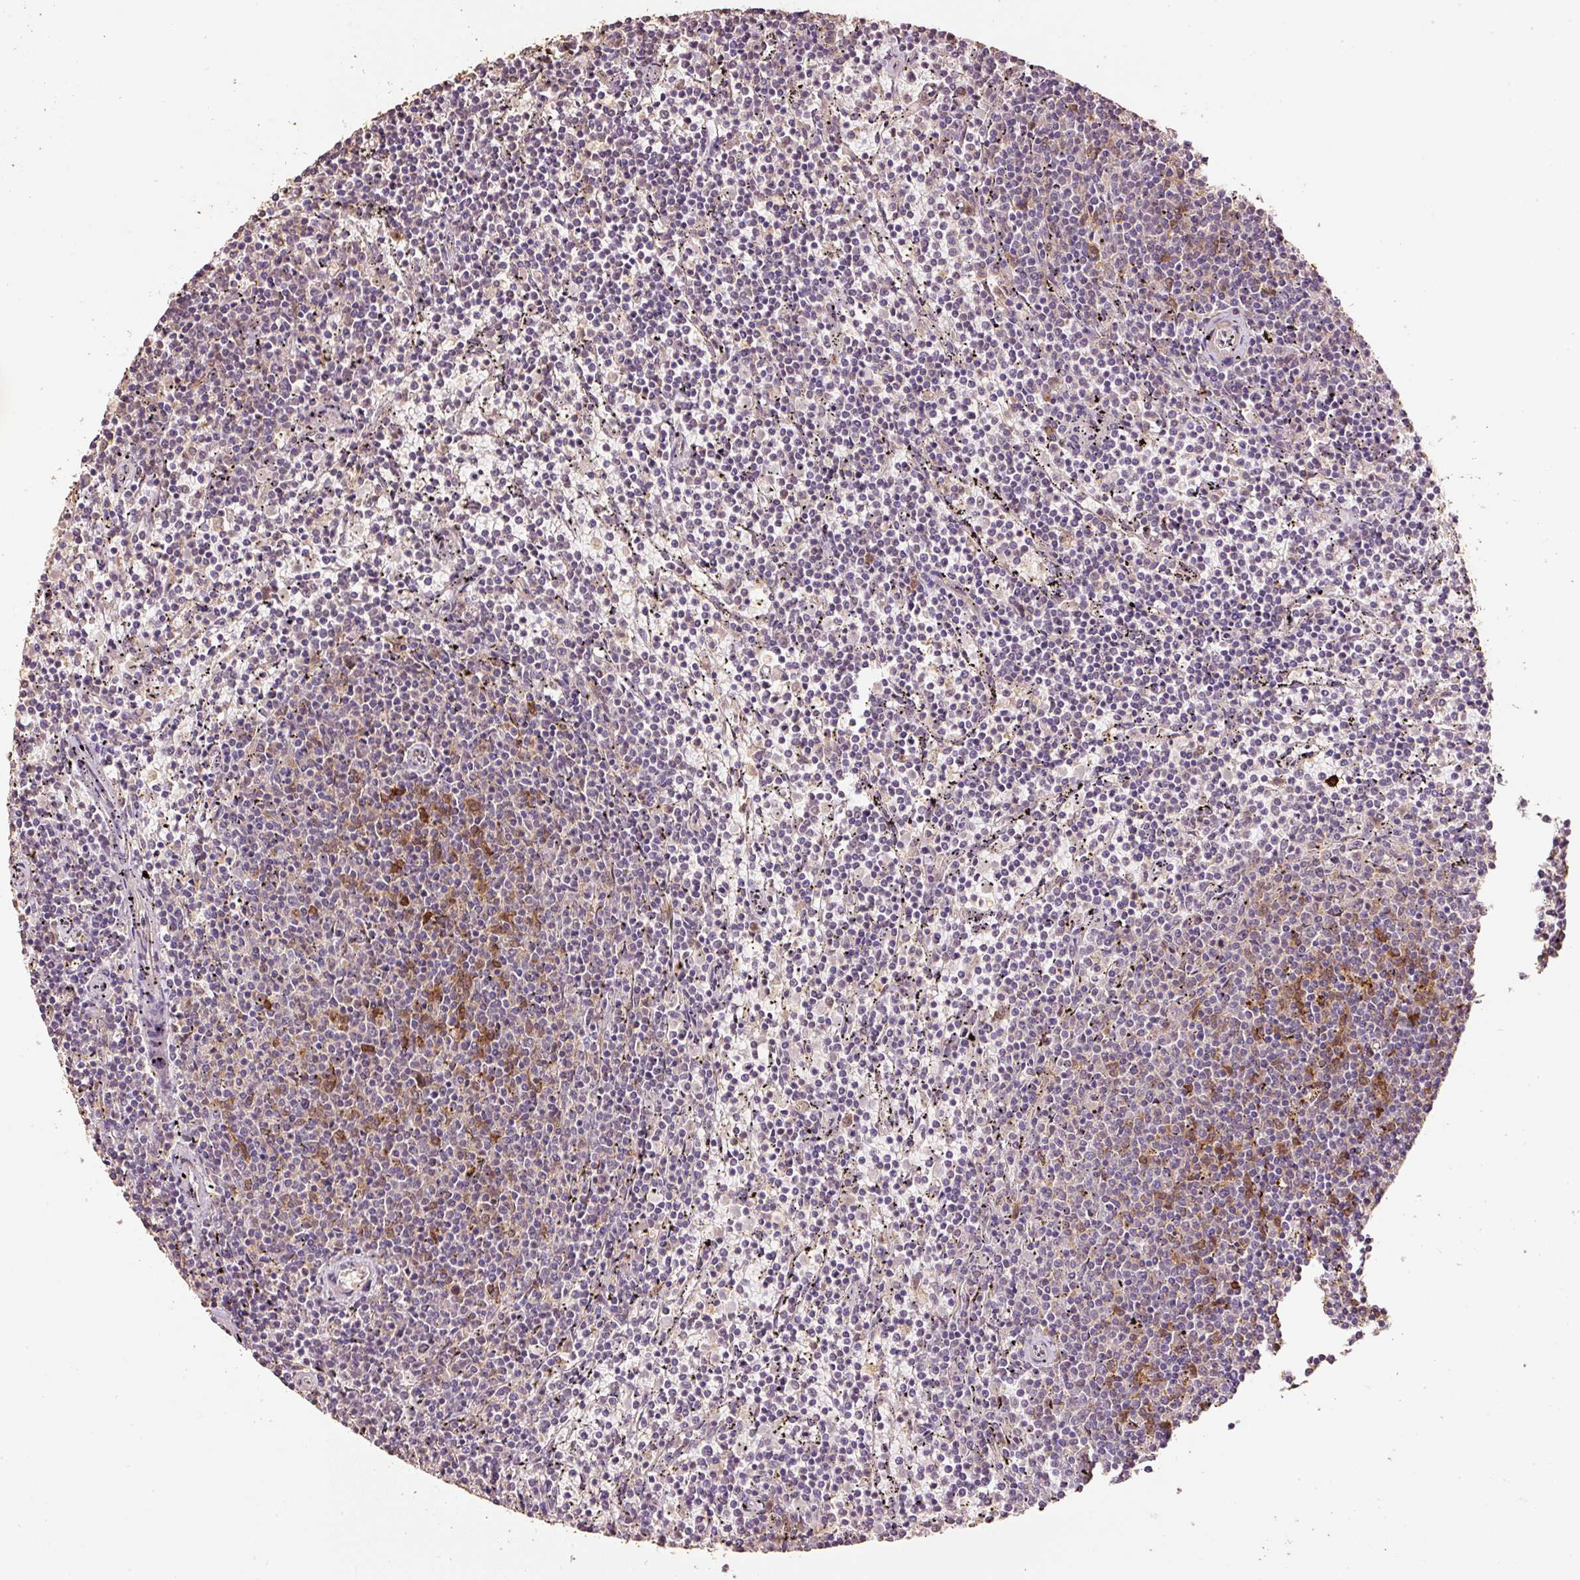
{"staining": {"intensity": "moderate", "quantity": "<25%", "location": "cytoplasmic/membranous,nuclear"}, "tissue": "lymphoma", "cell_type": "Tumor cells", "image_type": "cancer", "snomed": [{"axis": "morphology", "description": "Malignant lymphoma, non-Hodgkin's type, Low grade"}, {"axis": "topography", "description": "Spleen"}], "caption": "This micrograph shows low-grade malignant lymphoma, non-Hodgkin's type stained with immunohistochemistry to label a protein in brown. The cytoplasmic/membranous and nuclear of tumor cells show moderate positivity for the protein. Nuclei are counter-stained blue.", "gene": "HERC2", "patient": {"sex": "female", "age": 50}}